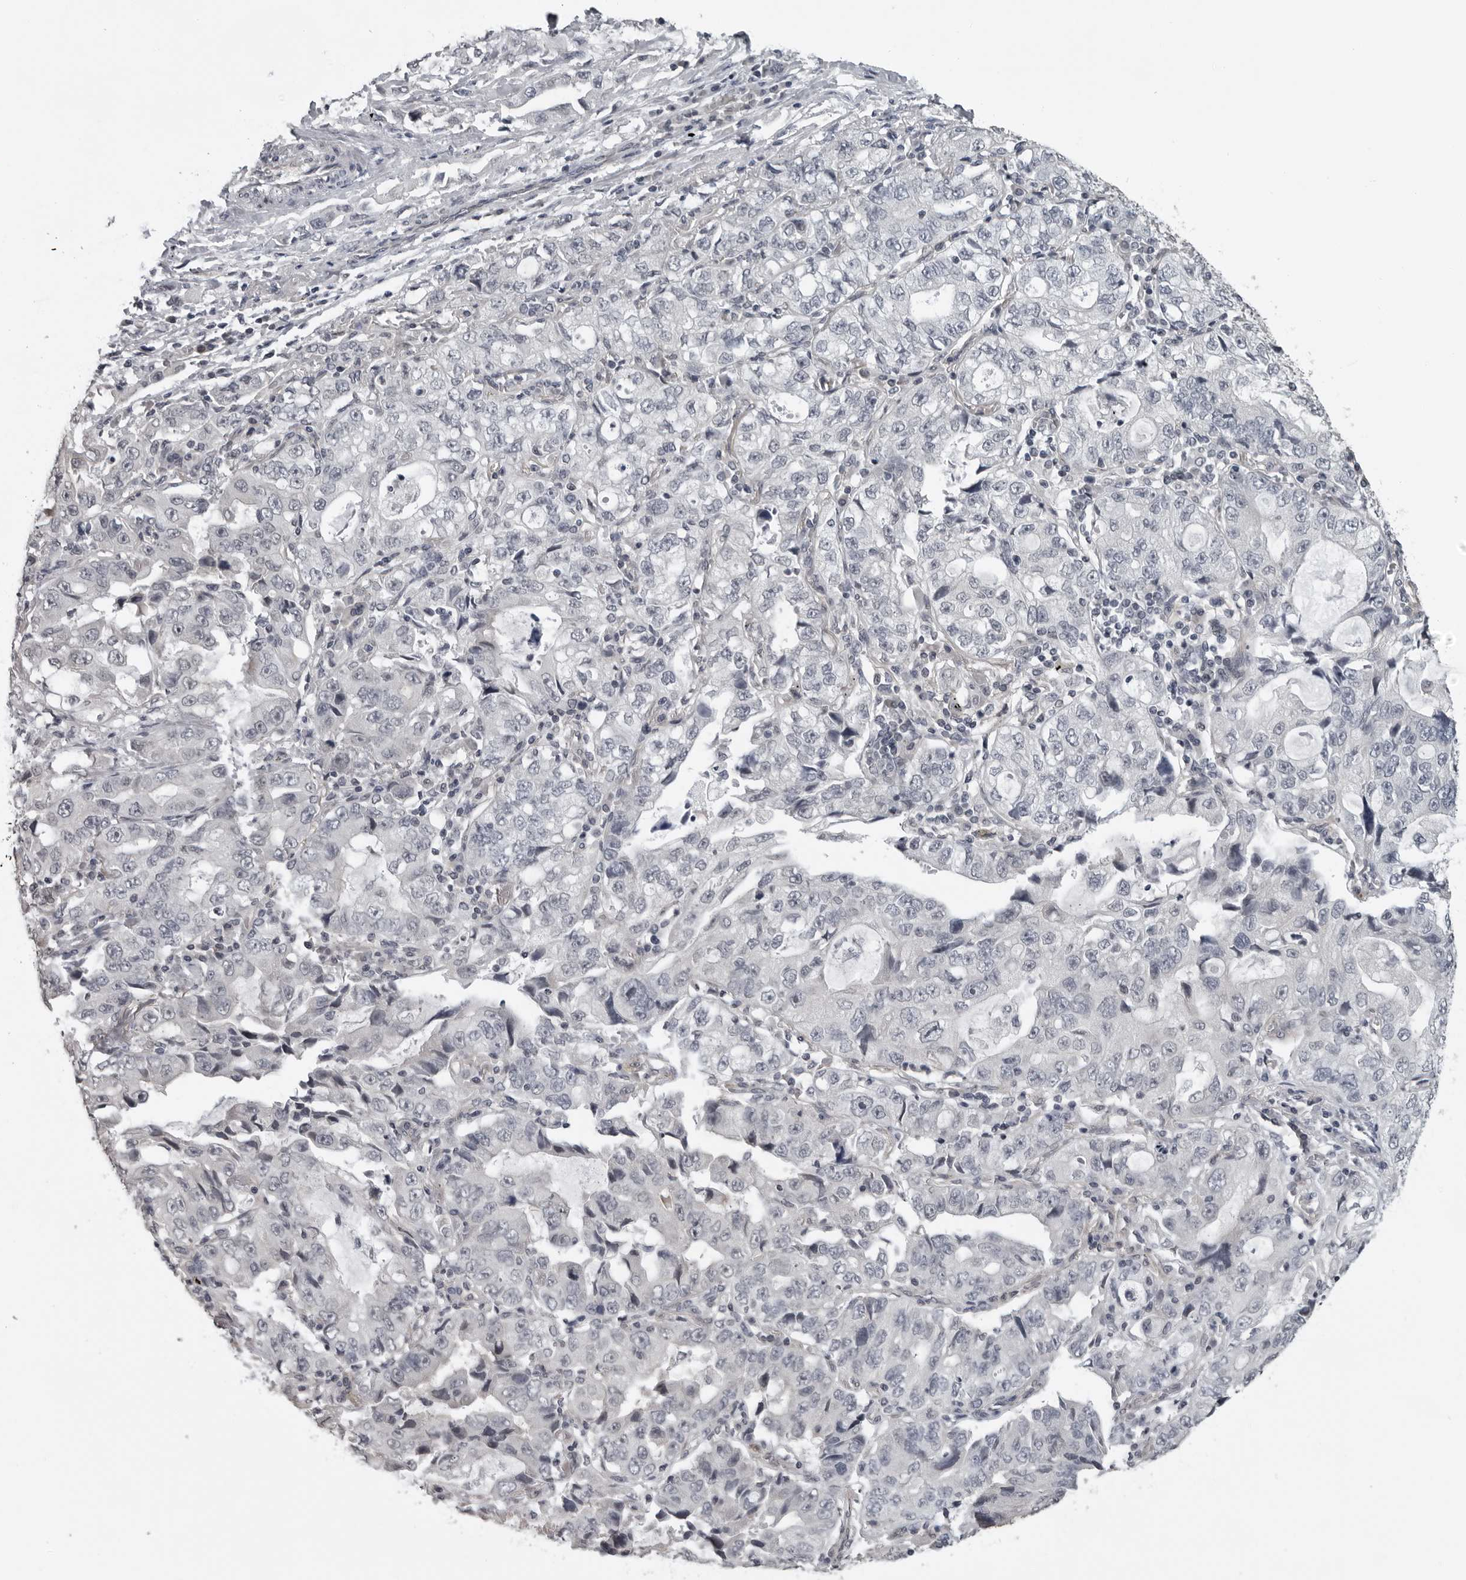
{"staining": {"intensity": "negative", "quantity": "none", "location": "none"}, "tissue": "lung cancer", "cell_type": "Tumor cells", "image_type": "cancer", "snomed": [{"axis": "morphology", "description": "Adenocarcinoma, NOS"}, {"axis": "topography", "description": "Lung"}], "caption": "The micrograph shows no significant staining in tumor cells of adenocarcinoma (lung).", "gene": "PRRX2", "patient": {"sex": "female", "age": 51}}